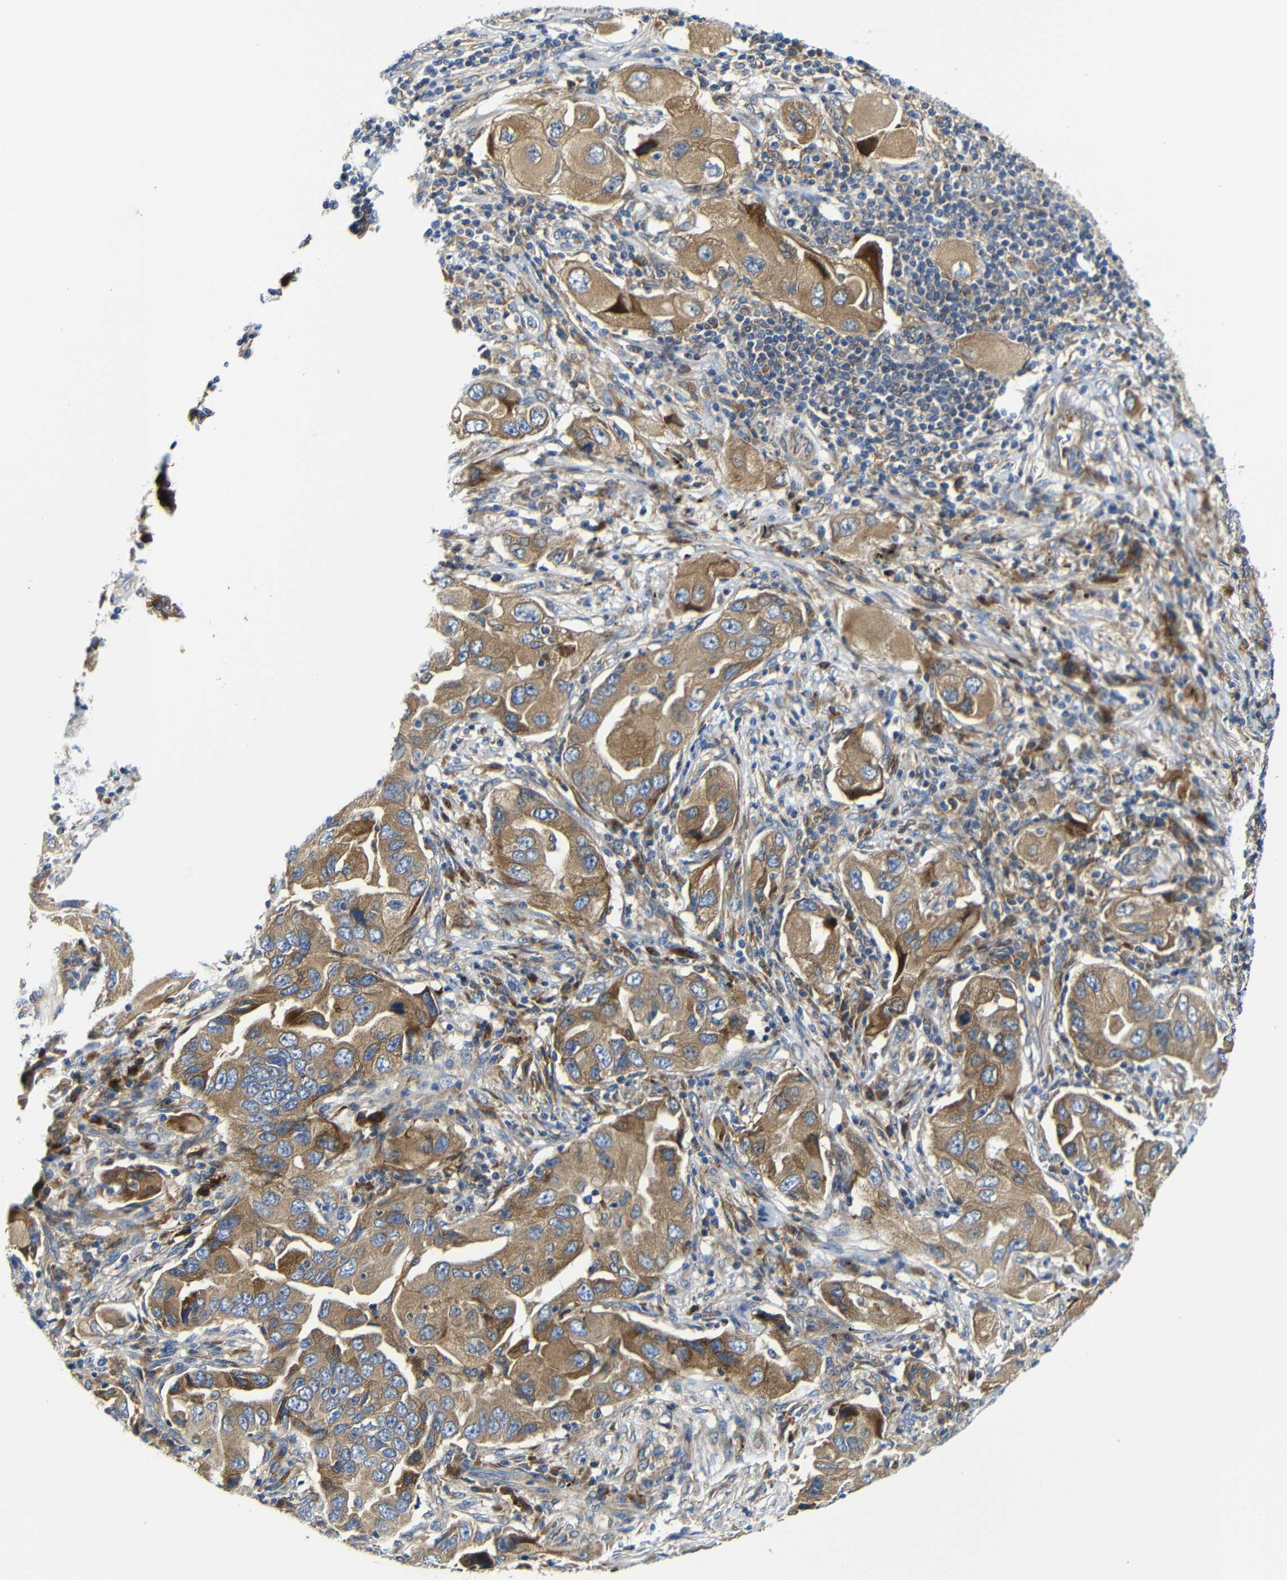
{"staining": {"intensity": "moderate", "quantity": ">75%", "location": "cytoplasmic/membranous"}, "tissue": "lung cancer", "cell_type": "Tumor cells", "image_type": "cancer", "snomed": [{"axis": "morphology", "description": "Adenocarcinoma, NOS"}, {"axis": "topography", "description": "Lung"}], "caption": "Immunohistochemistry (IHC) photomicrograph of neoplastic tissue: human adenocarcinoma (lung) stained using immunohistochemistry (IHC) displays medium levels of moderate protein expression localized specifically in the cytoplasmic/membranous of tumor cells, appearing as a cytoplasmic/membranous brown color.", "gene": "CLCC1", "patient": {"sex": "female", "age": 65}}